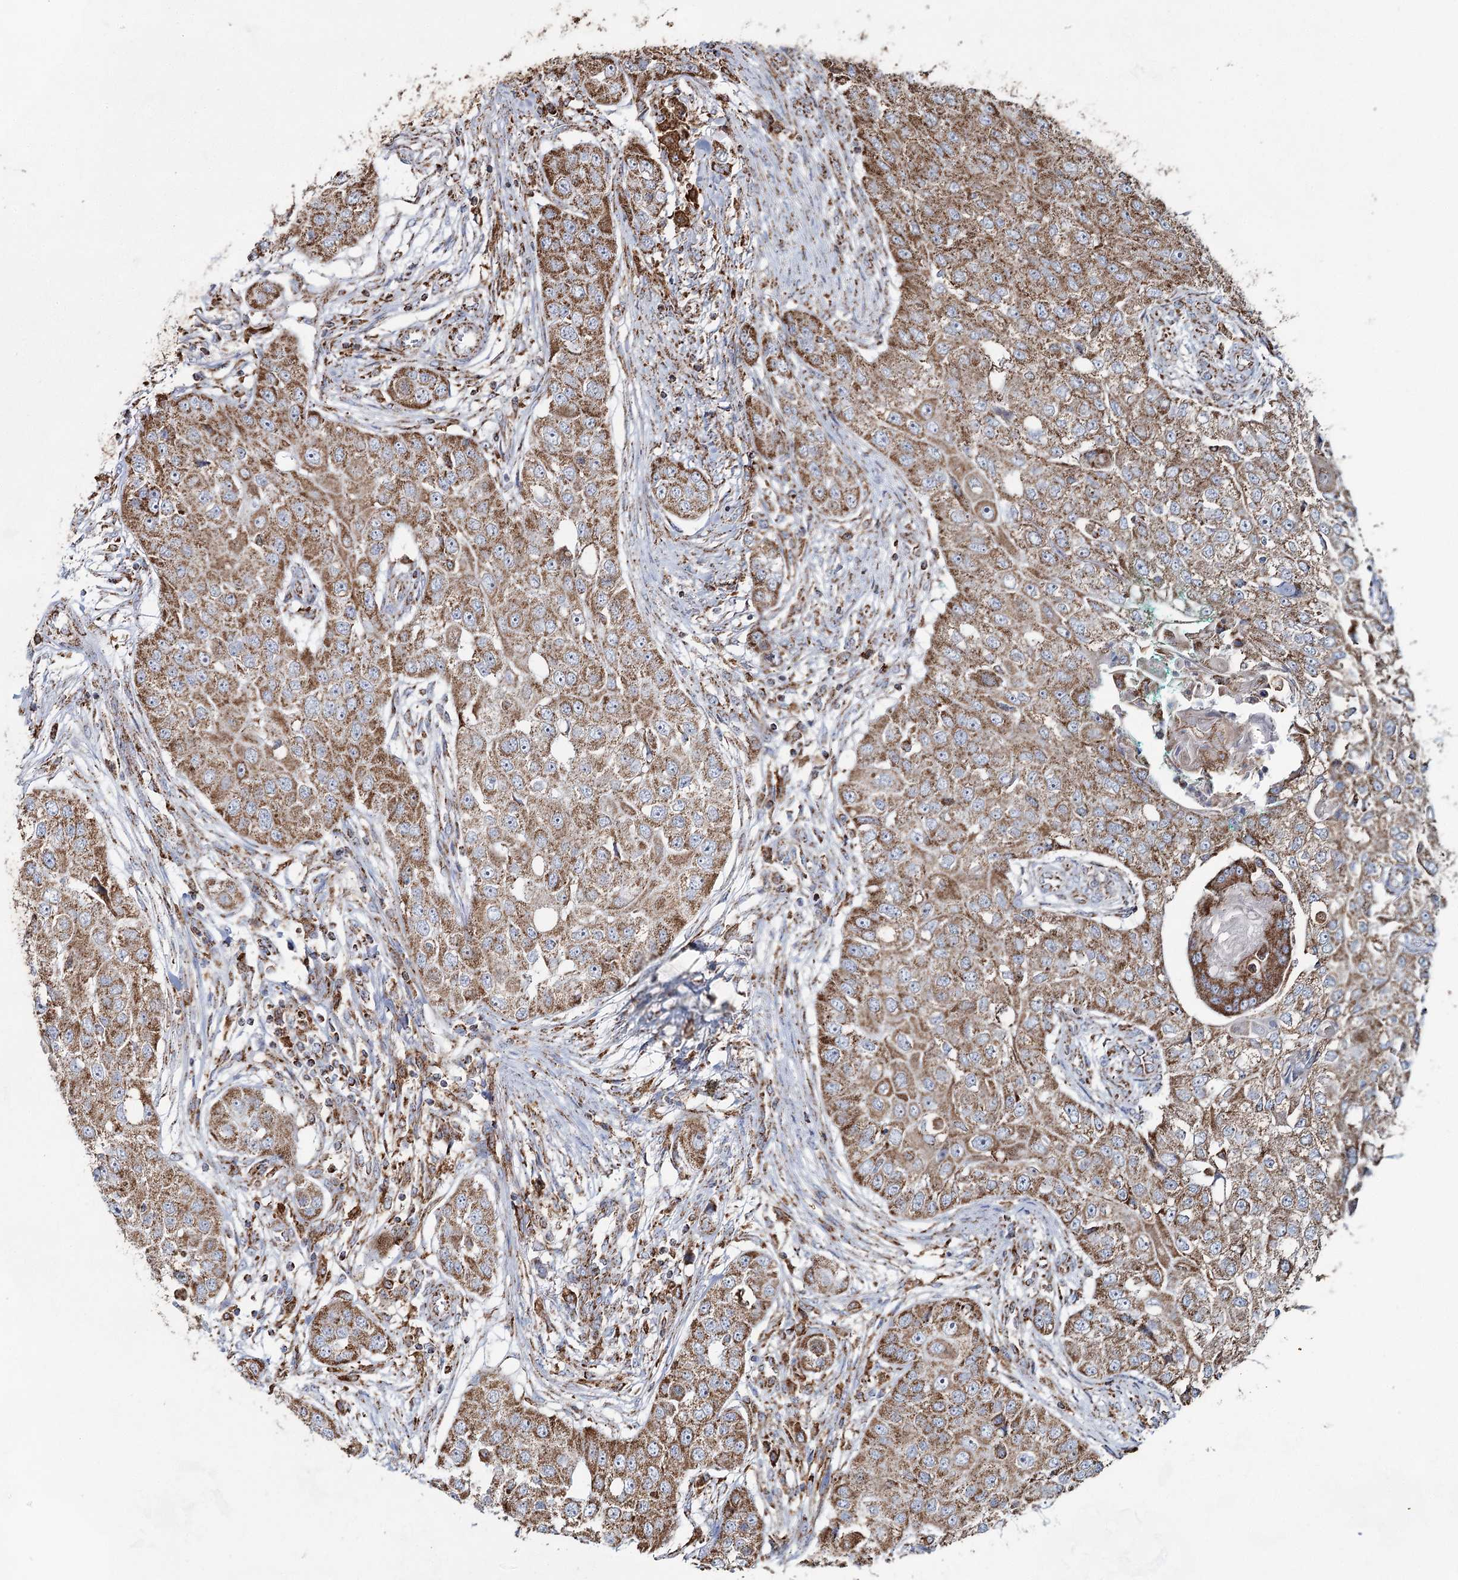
{"staining": {"intensity": "moderate", "quantity": ">75%", "location": "cytoplasmic/membranous"}, "tissue": "head and neck cancer", "cell_type": "Tumor cells", "image_type": "cancer", "snomed": [{"axis": "morphology", "description": "Normal tissue, NOS"}, {"axis": "morphology", "description": "Squamous cell carcinoma, NOS"}, {"axis": "topography", "description": "Skeletal muscle"}, {"axis": "topography", "description": "Head-Neck"}], "caption": "This micrograph reveals immunohistochemistry (IHC) staining of human head and neck cancer, with medium moderate cytoplasmic/membranous staining in approximately >75% of tumor cells.", "gene": "CWF19L1", "patient": {"sex": "male", "age": 51}}